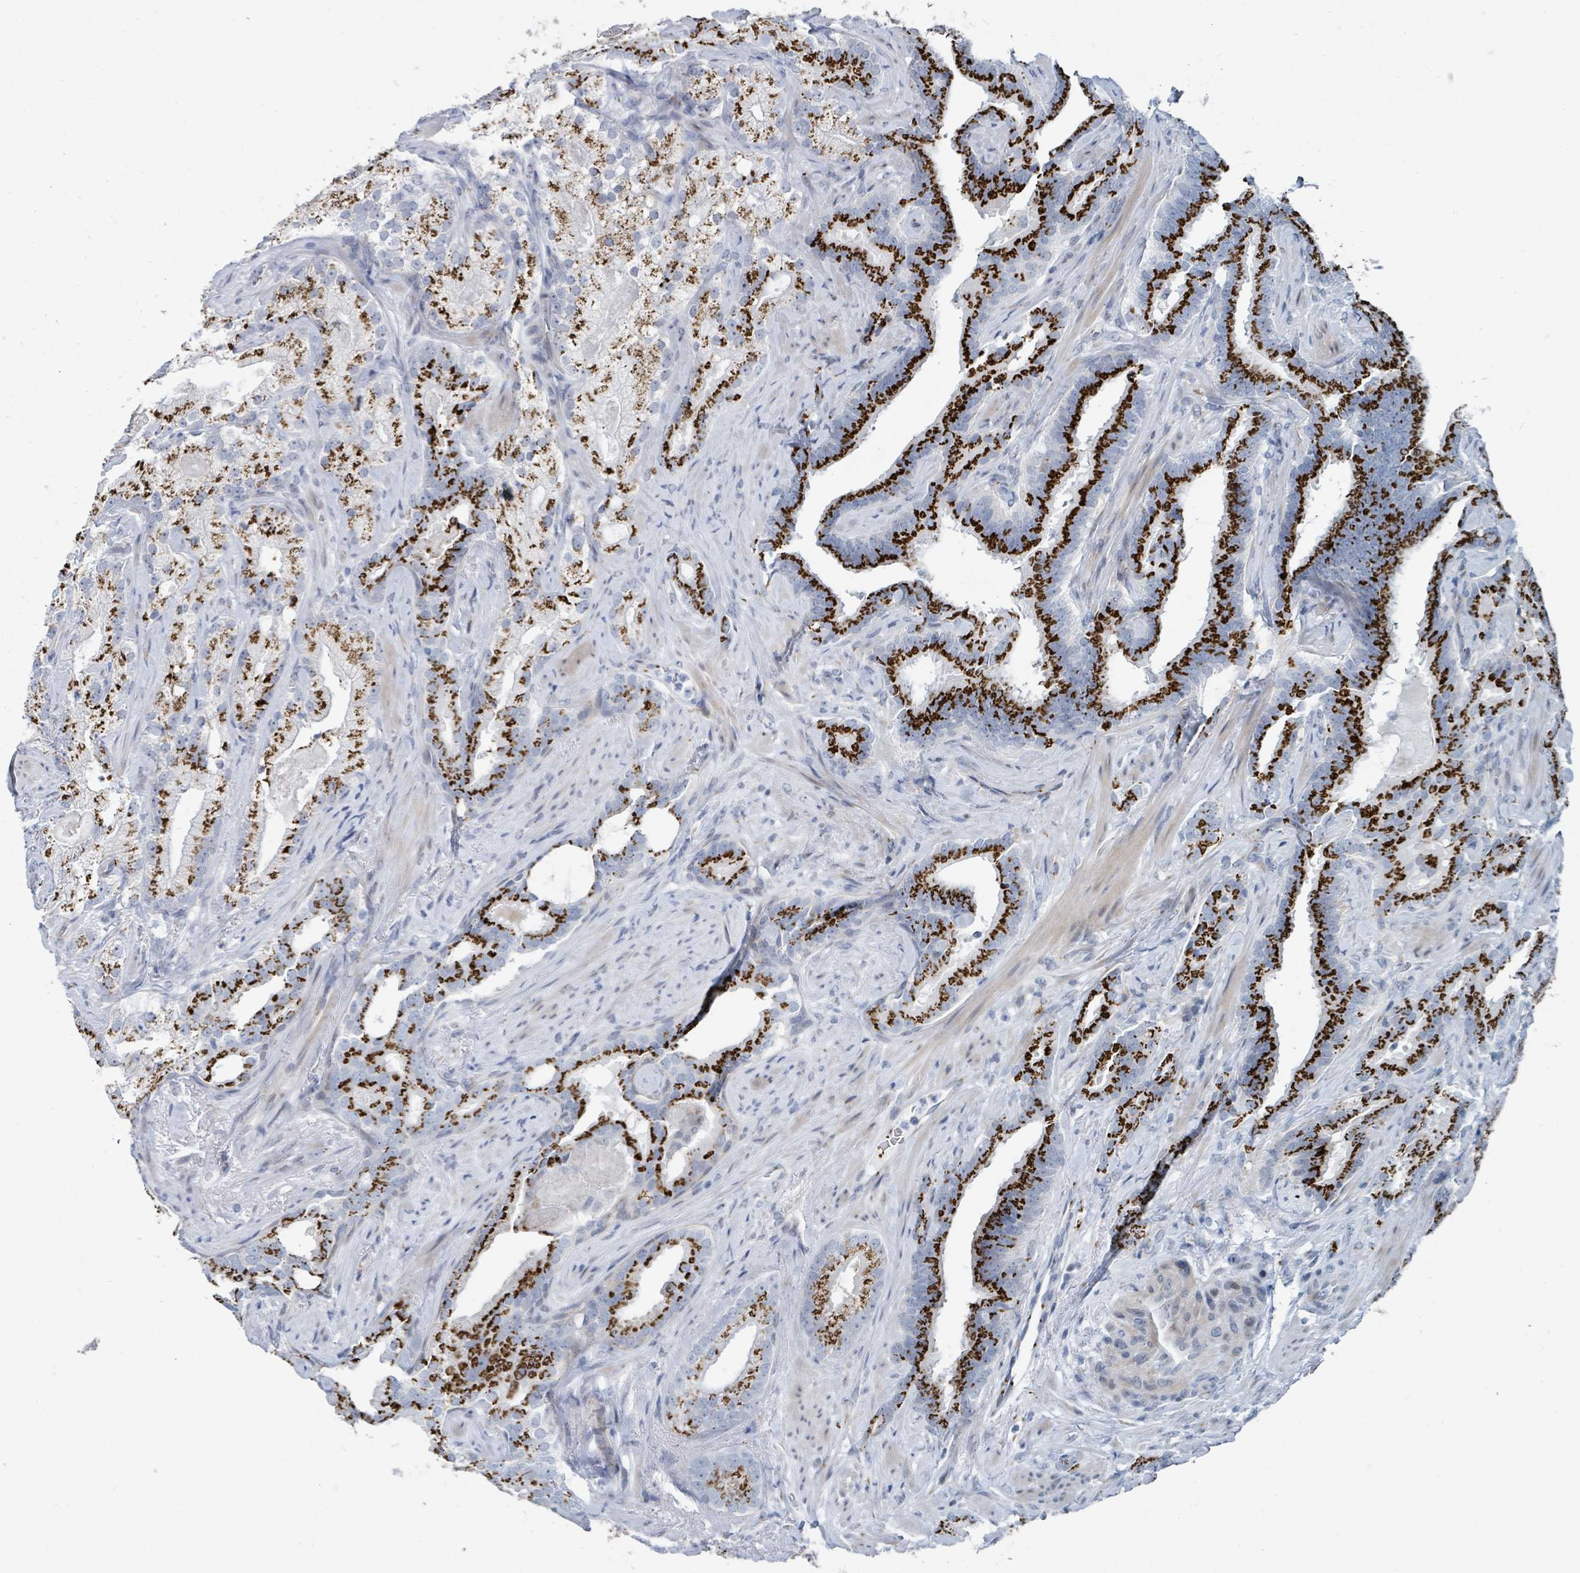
{"staining": {"intensity": "strong", "quantity": ">75%", "location": "cytoplasmic/membranous"}, "tissue": "prostate cancer", "cell_type": "Tumor cells", "image_type": "cancer", "snomed": [{"axis": "morphology", "description": "Adenocarcinoma, High grade"}, {"axis": "topography", "description": "Prostate"}], "caption": "Immunohistochemical staining of human prostate cancer shows high levels of strong cytoplasmic/membranous positivity in approximately >75% of tumor cells. The staining was performed using DAB (3,3'-diaminobenzidine) to visualize the protein expression in brown, while the nuclei were stained in blue with hematoxylin (Magnification: 20x).", "gene": "DCAF5", "patient": {"sex": "male", "age": 64}}